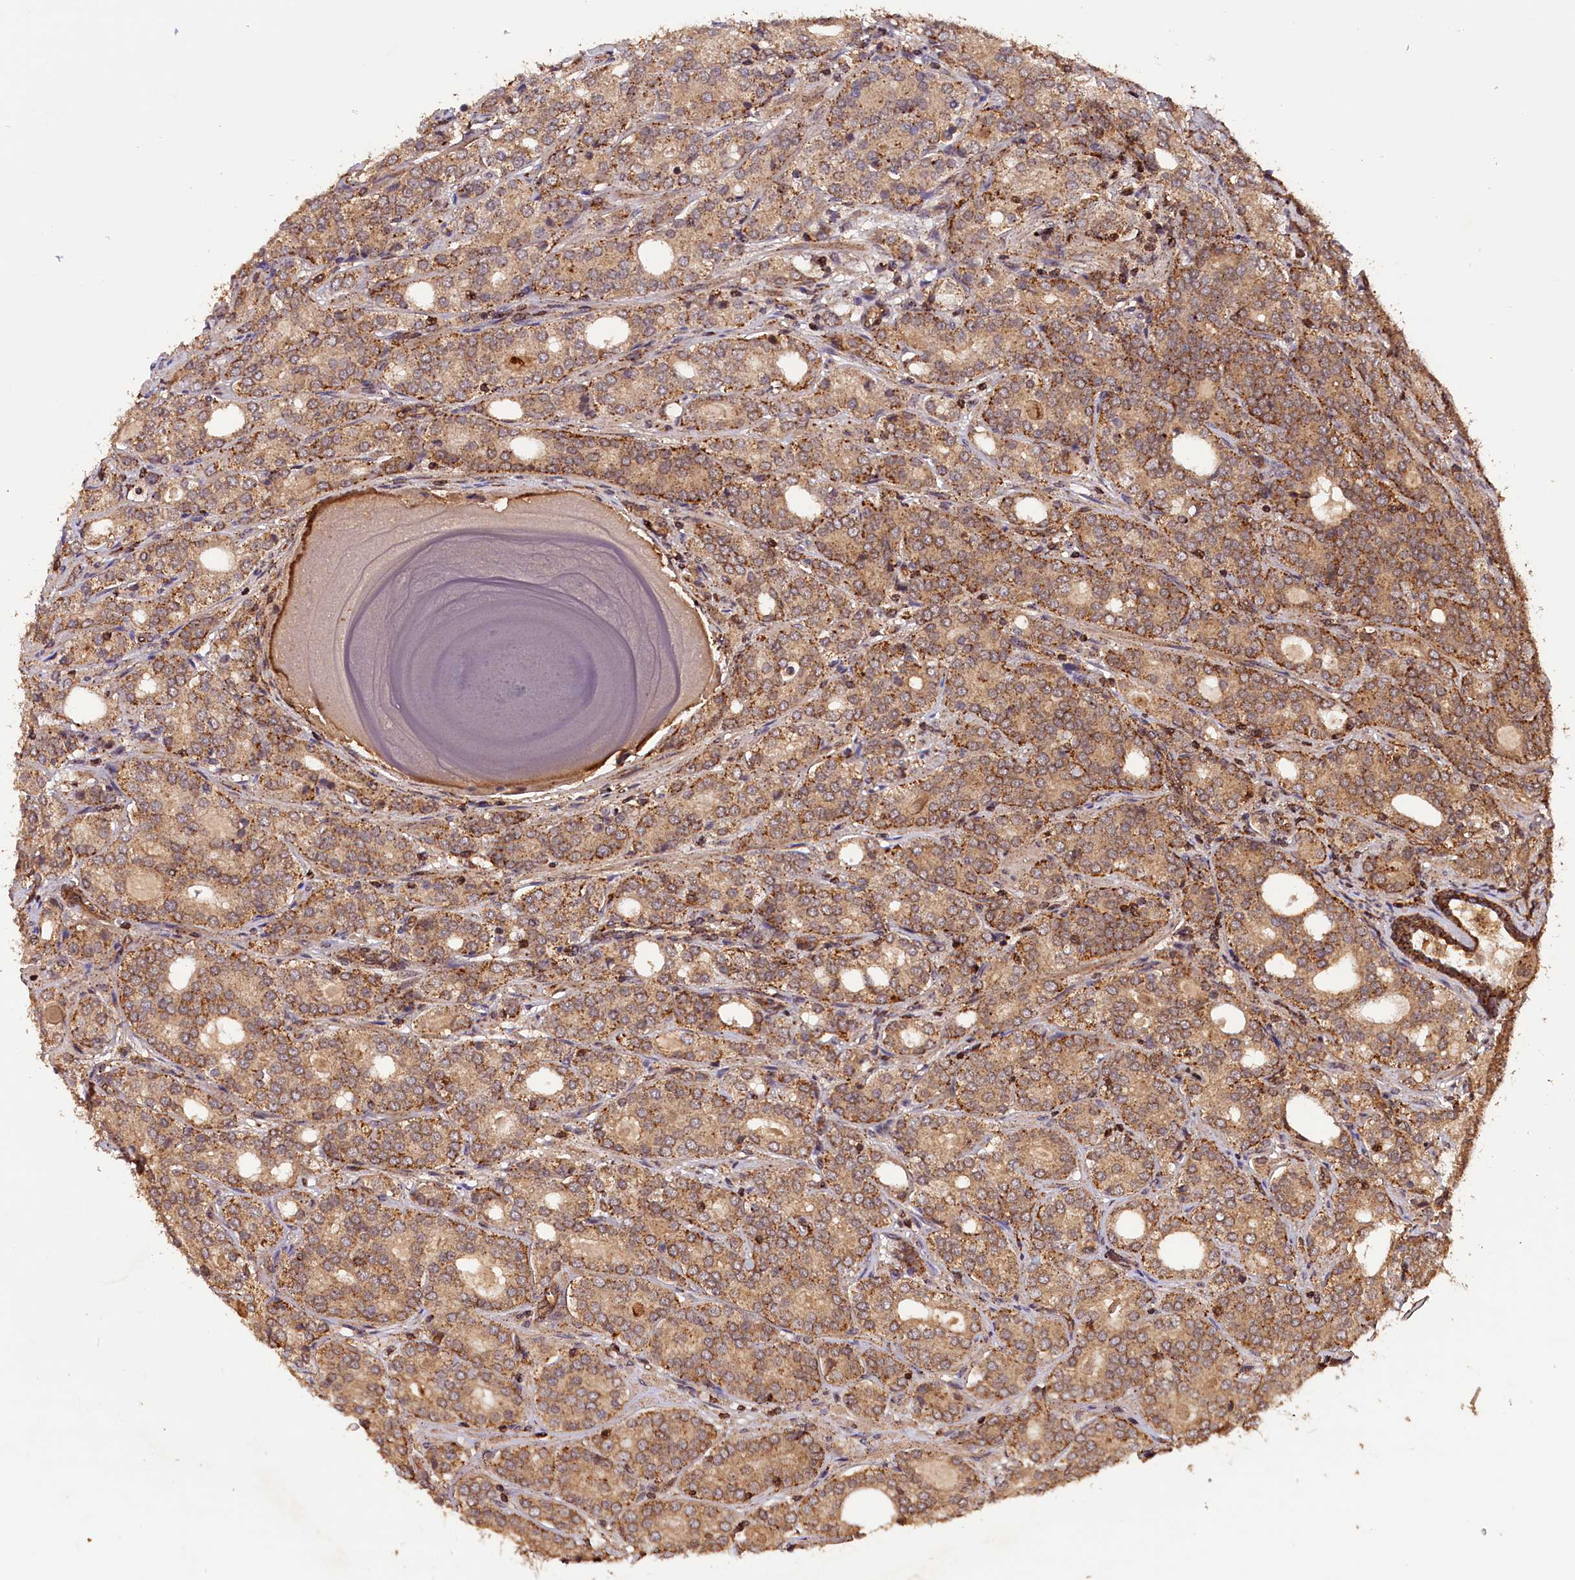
{"staining": {"intensity": "moderate", "quantity": ">75%", "location": "cytoplasmic/membranous"}, "tissue": "prostate cancer", "cell_type": "Tumor cells", "image_type": "cancer", "snomed": [{"axis": "morphology", "description": "Adenocarcinoma, High grade"}, {"axis": "topography", "description": "Prostate"}], "caption": "High-power microscopy captured an IHC photomicrograph of prostate high-grade adenocarcinoma, revealing moderate cytoplasmic/membranous staining in approximately >75% of tumor cells.", "gene": "IST1", "patient": {"sex": "male", "age": 64}}